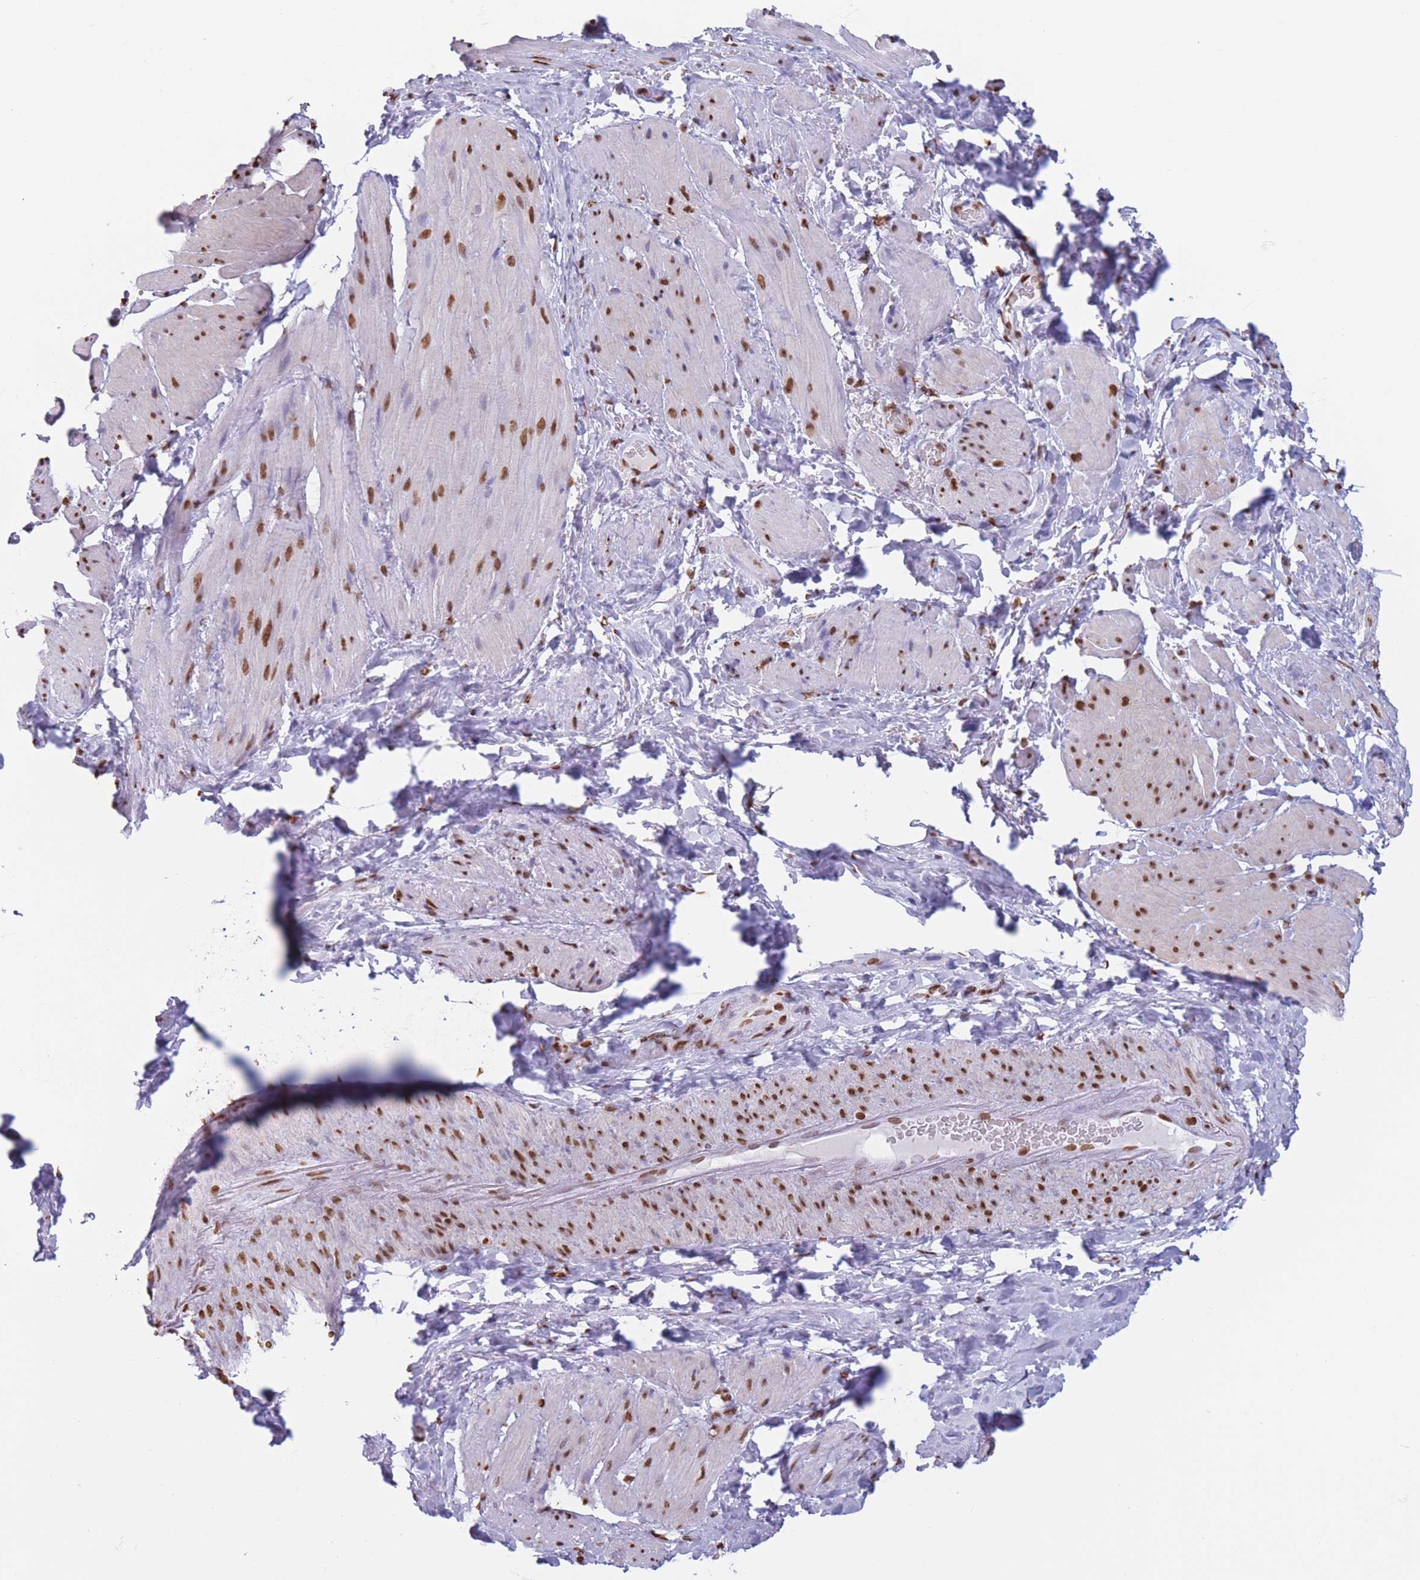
{"staining": {"intensity": "moderate", "quantity": ">75%", "location": "nuclear"}, "tissue": "smooth muscle", "cell_type": "Smooth muscle cells", "image_type": "normal", "snomed": [{"axis": "morphology", "description": "Normal tissue, NOS"}, {"axis": "topography", "description": "Smooth muscle"}, {"axis": "topography", "description": "Peripheral nerve tissue"}], "caption": "An image showing moderate nuclear positivity in about >75% of smooth muscle cells in benign smooth muscle, as visualized by brown immunohistochemical staining.", "gene": "RYK", "patient": {"sex": "male", "age": 69}}